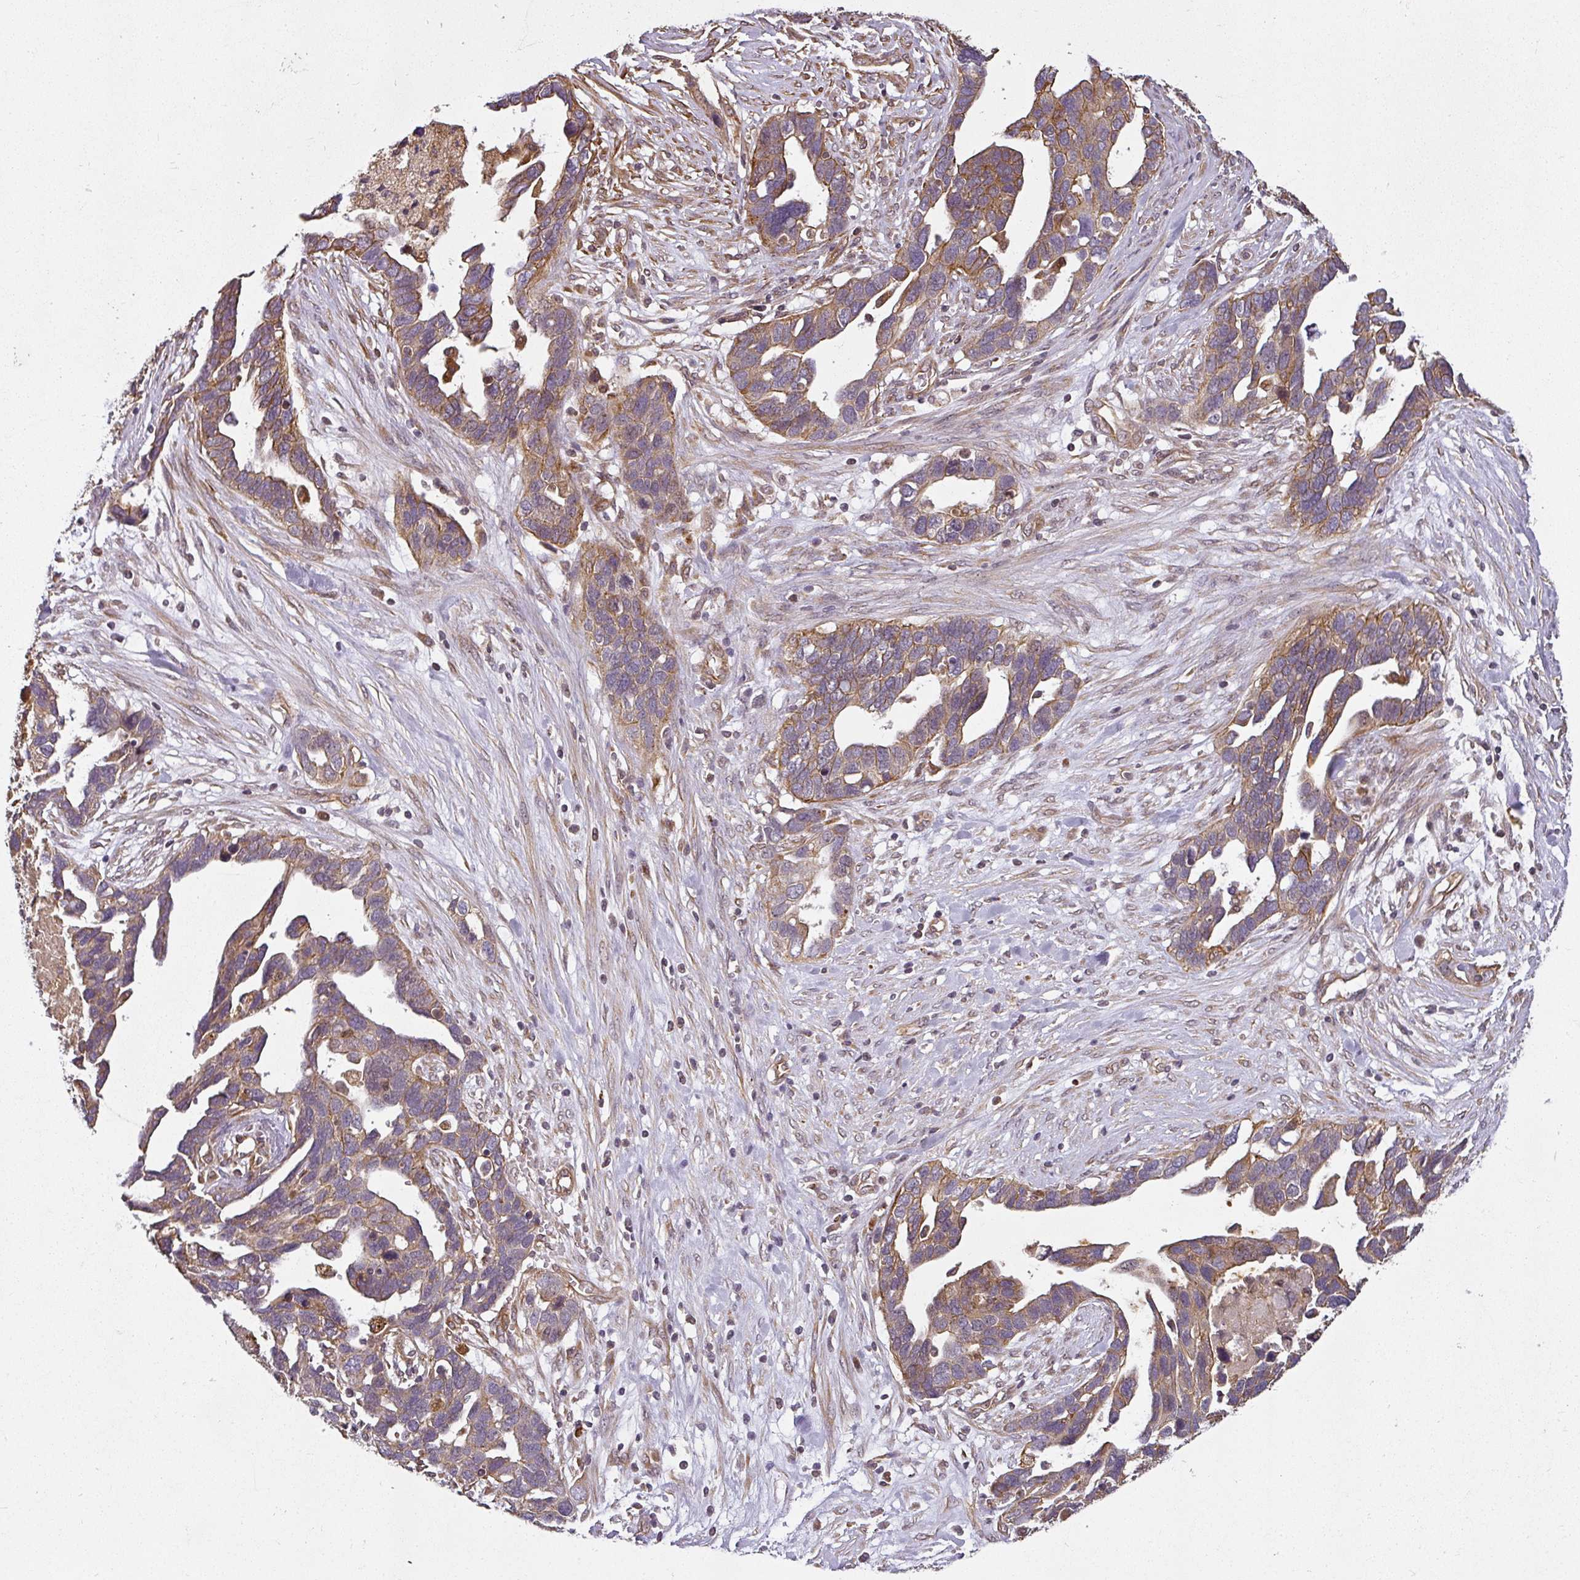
{"staining": {"intensity": "moderate", "quantity": ">75%", "location": "cytoplasmic/membranous"}, "tissue": "ovarian cancer", "cell_type": "Tumor cells", "image_type": "cancer", "snomed": [{"axis": "morphology", "description": "Cystadenocarcinoma, serous, NOS"}, {"axis": "topography", "description": "Ovary"}], "caption": "Immunohistochemical staining of human ovarian cancer displays medium levels of moderate cytoplasmic/membranous expression in about >75% of tumor cells.", "gene": "DIMT1", "patient": {"sex": "female", "age": 54}}